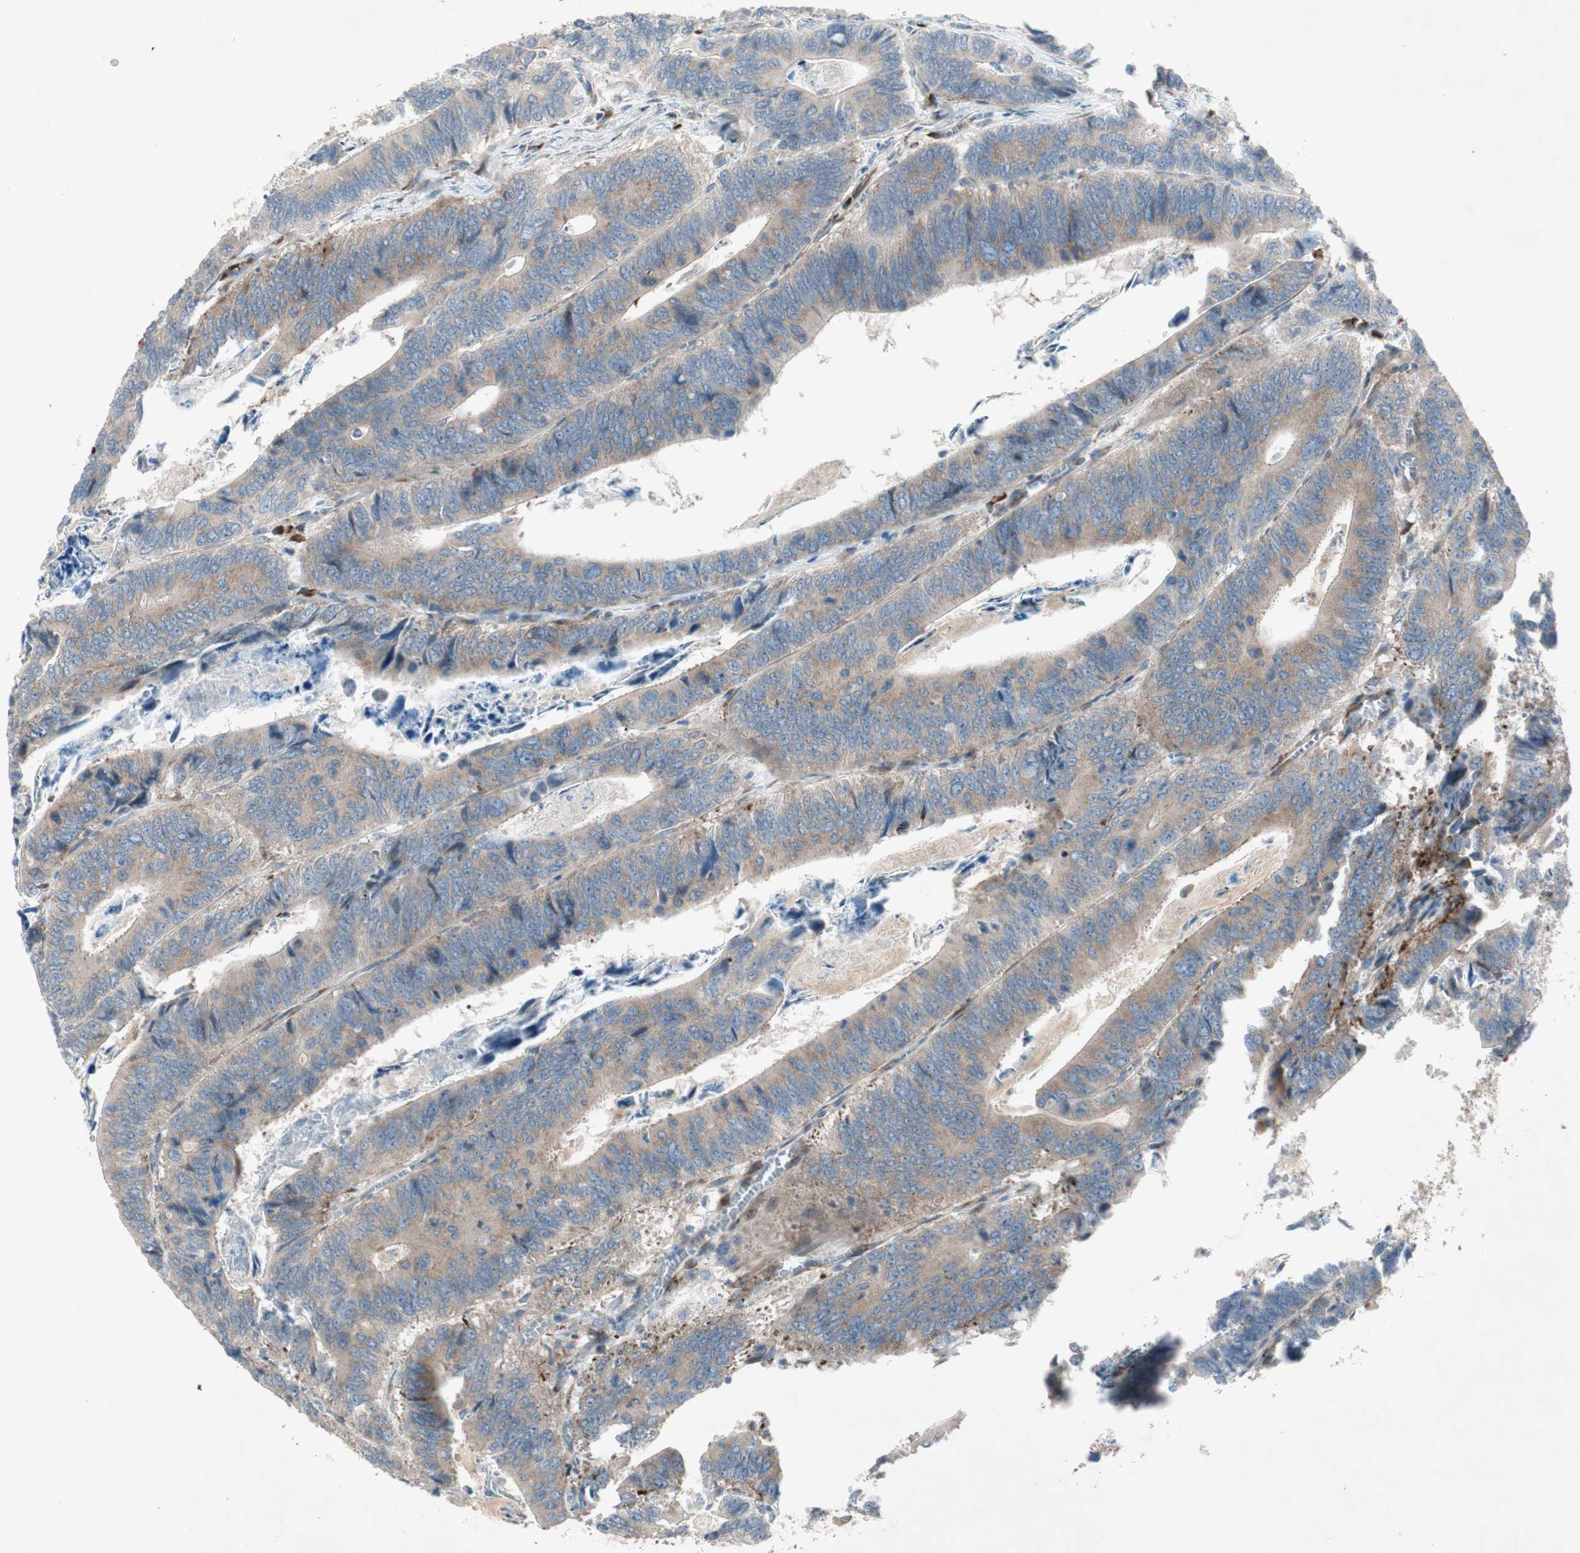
{"staining": {"intensity": "weak", "quantity": ">75%", "location": "cytoplasmic/membranous"}, "tissue": "colorectal cancer", "cell_type": "Tumor cells", "image_type": "cancer", "snomed": [{"axis": "morphology", "description": "Adenocarcinoma, NOS"}, {"axis": "topography", "description": "Colon"}], "caption": "Immunohistochemistry (IHC) (DAB) staining of human colorectal cancer (adenocarcinoma) shows weak cytoplasmic/membranous protein expression in about >75% of tumor cells. (IHC, brightfield microscopy, high magnification).", "gene": "APOO", "patient": {"sex": "male", "age": 72}}